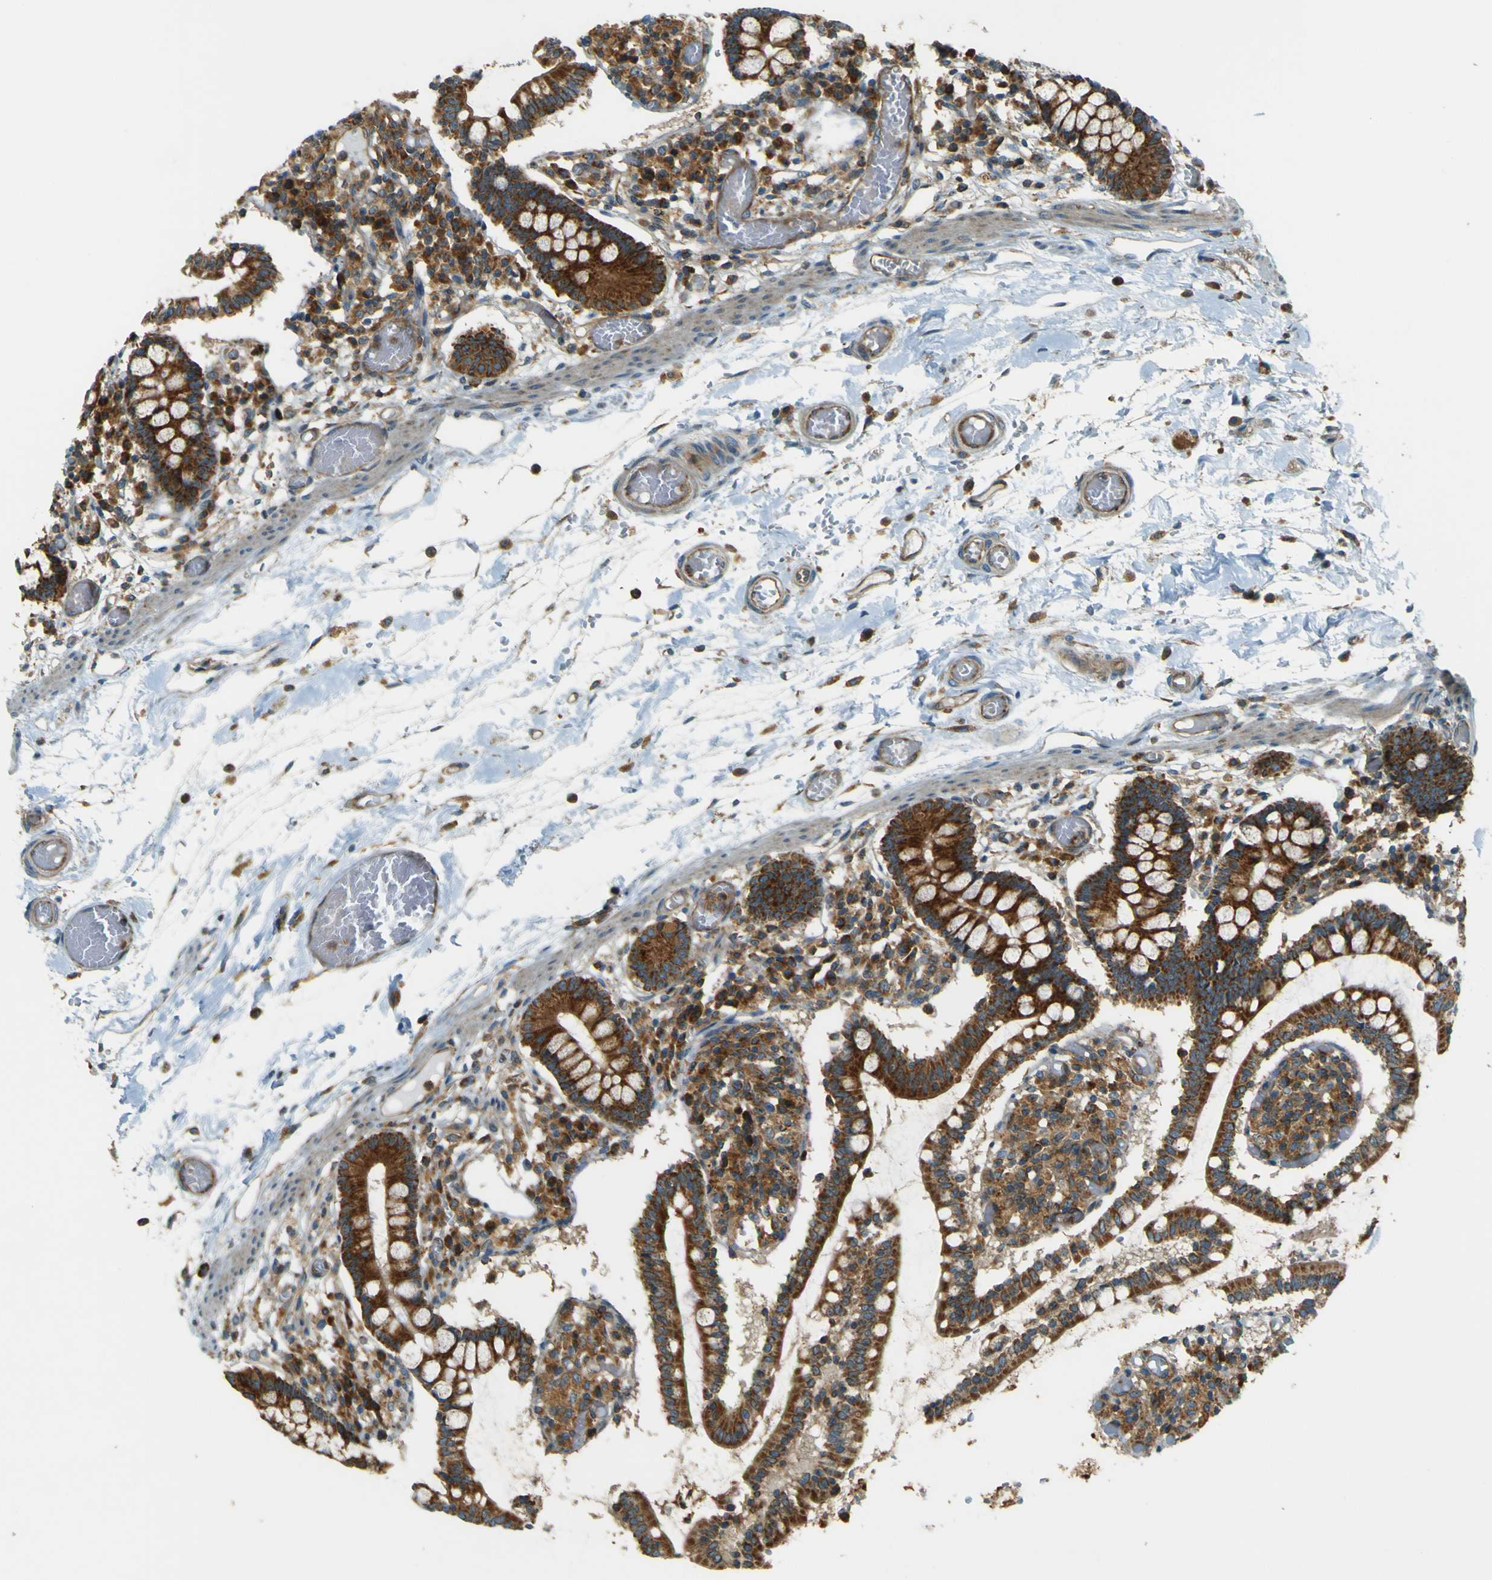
{"staining": {"intensity": "strong", "quantity": ">75%", "location": "cytoplasmic/membranous"}, "tissue": "small intestine", "cell_type": "Glandular cells", "image_type": "normal", "snomed": [{"axis": "morphology", "description": "Normal tissue, NOS"}, {"axis": "topography", "description": "Small intestine"}], "caption": "DAB immunohistochemical staining of benign small intestine reveals strong cytoplasmic/membranous protein staining in about >75% of glandular cells.", "gene": "DNAJC5", "patient": {"sex": "female", "age": 61}}